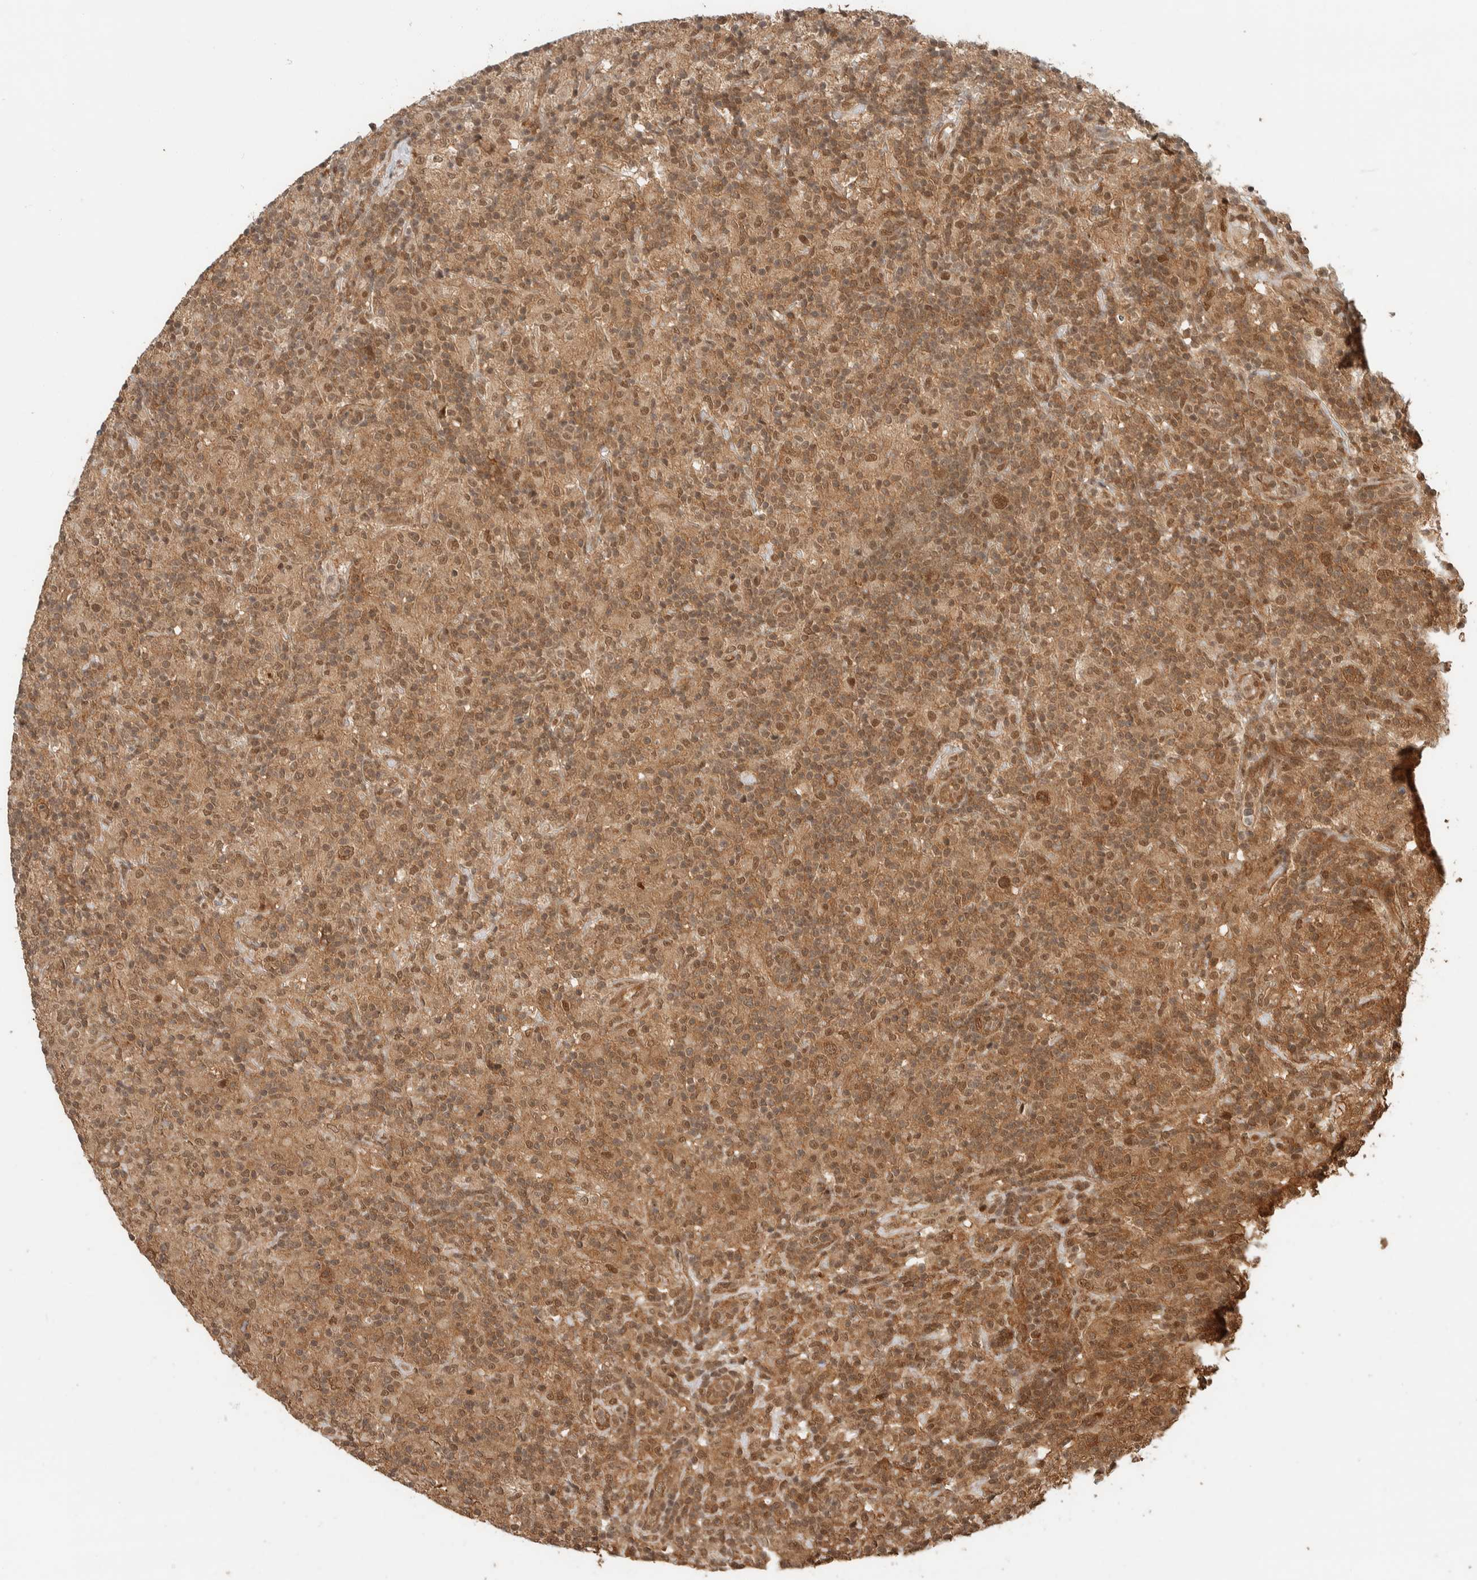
{"staining": {"intensity": "moderate", "quantity": ">75%", "location": "cytoplasmic/membranous,nuclear"}, "tissue": "lymphoma", "cell_type": "Tumor cells", "image_type": "cancer", "snomed": [{"axis": "morphology", "description": "Hodgkin's disease, NOS"}, {"axis": "topography", "description": "Lymph node"}], "caption": "Hodgkin's disease tissue exhibits moderate cytoplasmic/membranous and nuclear positivity in about >75% of tumor cells, visualized by immunohistochemistry.", "gene": "ZBTB2", "patient": {"sex": "male", "age": 70}}